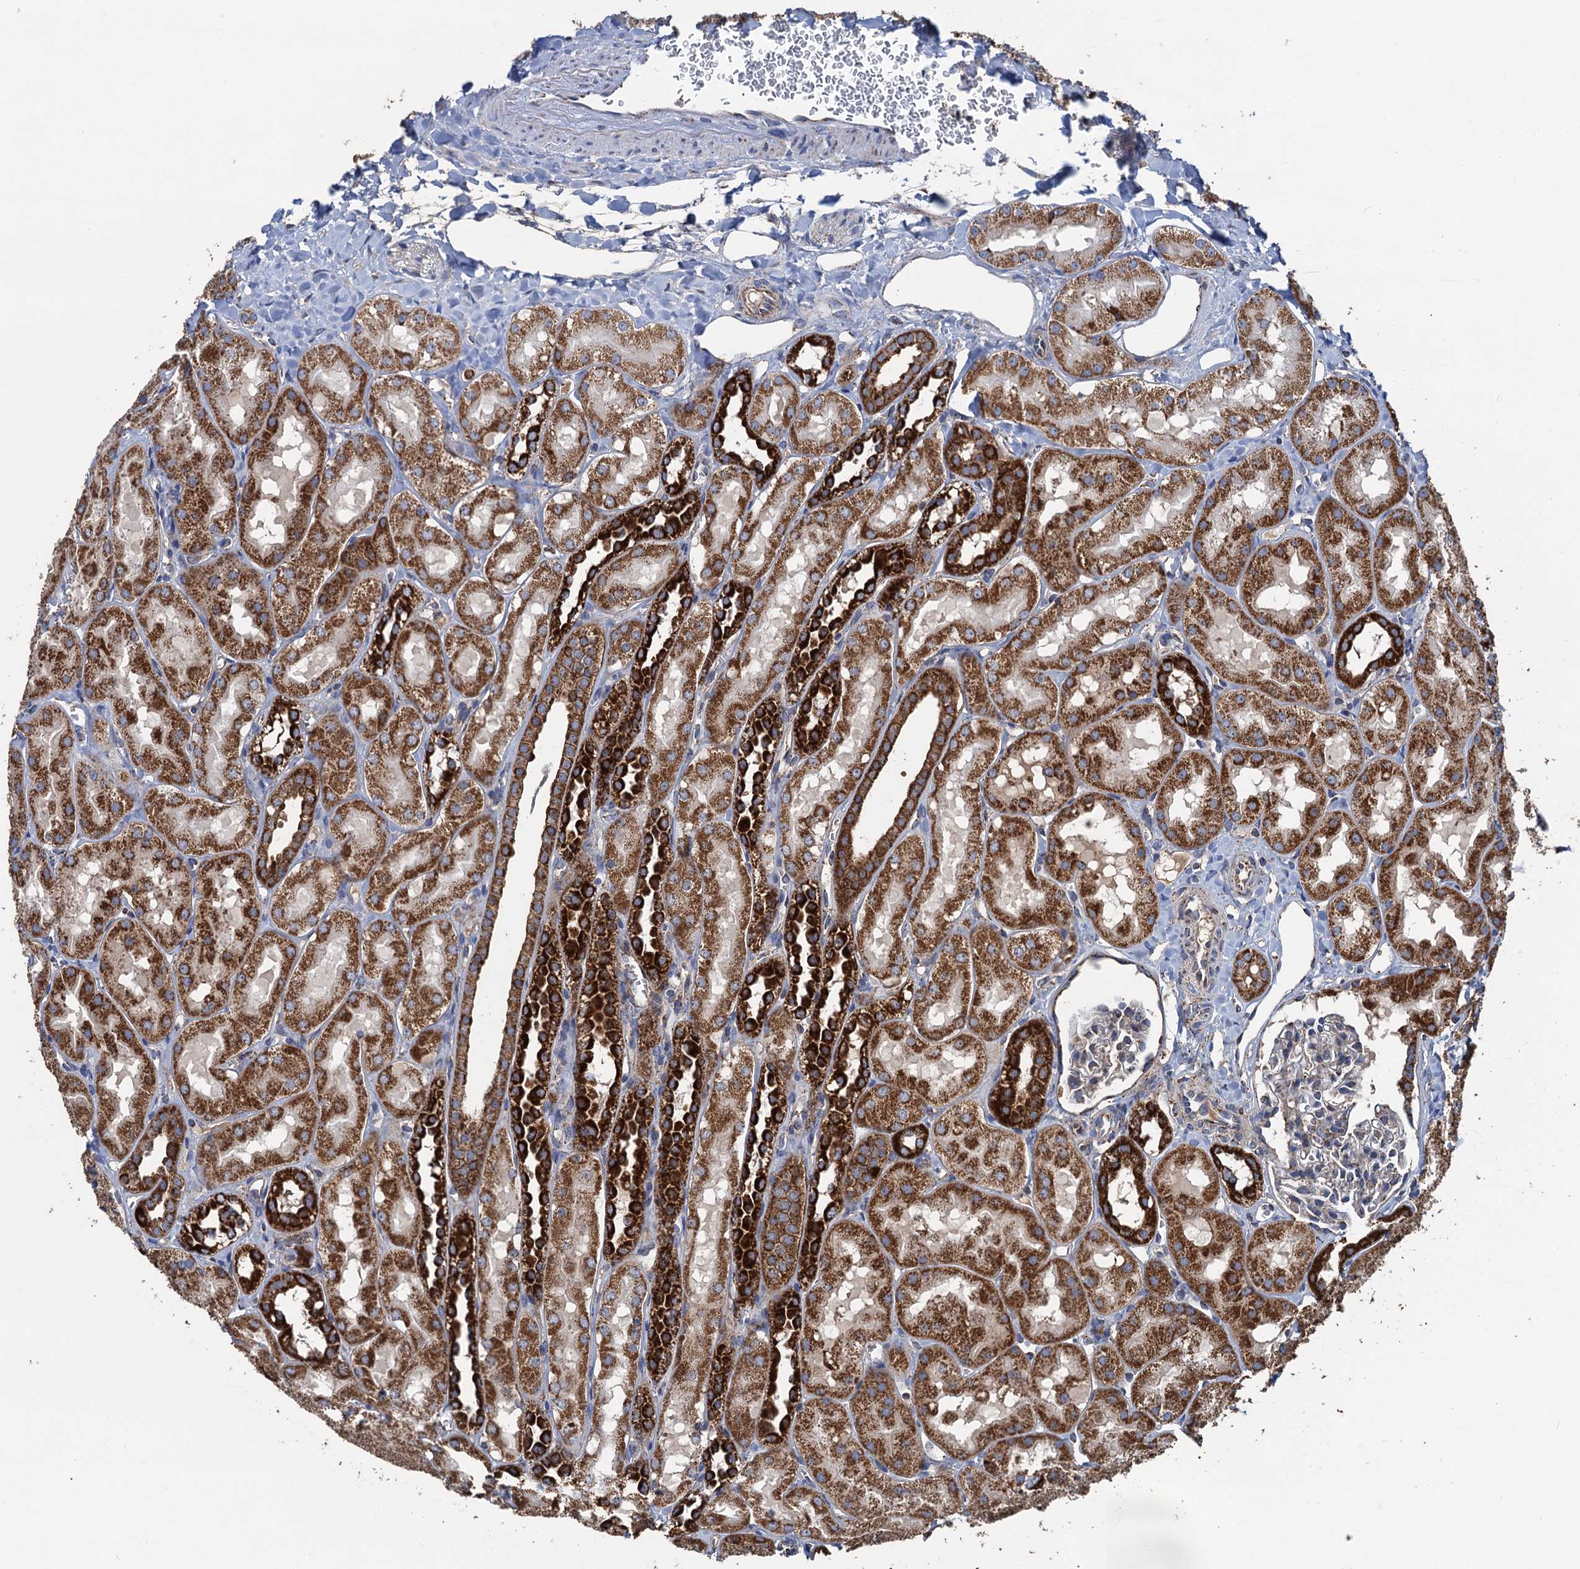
{"staining": {"intensity": "moderate", "quantity": "25%-75%", "location": "cytoplasmic/membranous"}, "tissue": "kidney", "cell_type": "Cells in glomeruli", "image_type": "normal", "snomed": [{"axis": "morphology", "description": "Normal tissue, NOS"}, {"axis": "topography", "description": "Kidney"}, {"axis": "topography", "description": "Urinary bladder"}], "caption": "Protein staining reveals moderate cytoplasmic/membranous staining in approximately 25%-75% of cells in glomeruli in unremarkable kidney.", "gene": "DGLUCY", "patient": {"sex": "male", "age": 16}}